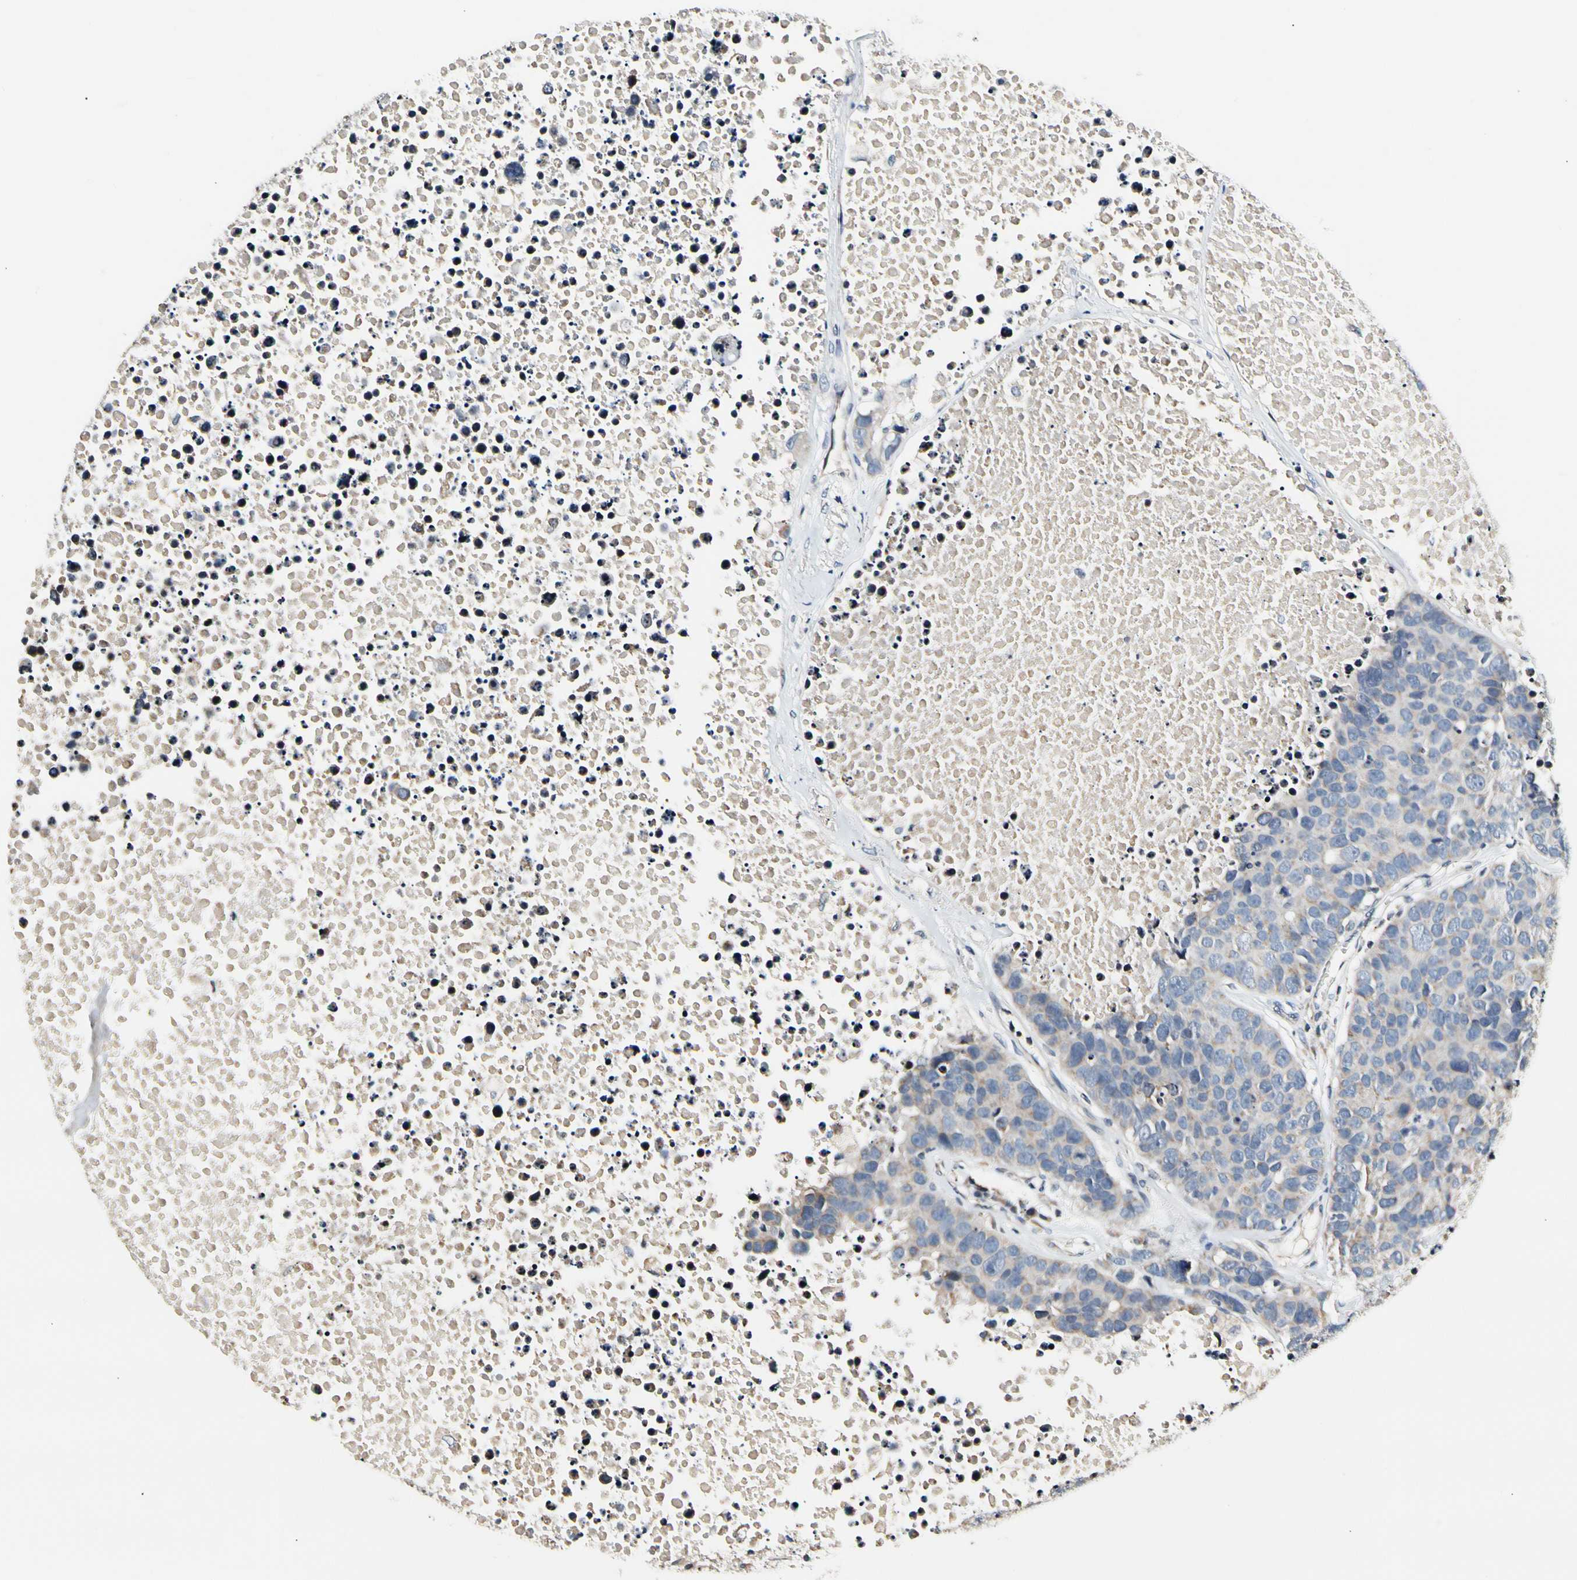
{"staining": {"intensity": "negative", "quantity": "none", "location": "none"}, "tissue": "carcinoid", "cell_type": "Tumor cells", "image_type": "cancer", "snomed": [{"axis": "morphology", "description": "Carcinoid, malignant, NOS"}, {"axis": "topography", "description": "Lung"}], "caption": "Immunohistochemistry (IHC) of malignant carcinoid shows no staining in tumor cells.", "gene": "SOX30", "patient": {"sex": "male", "age": 60}}